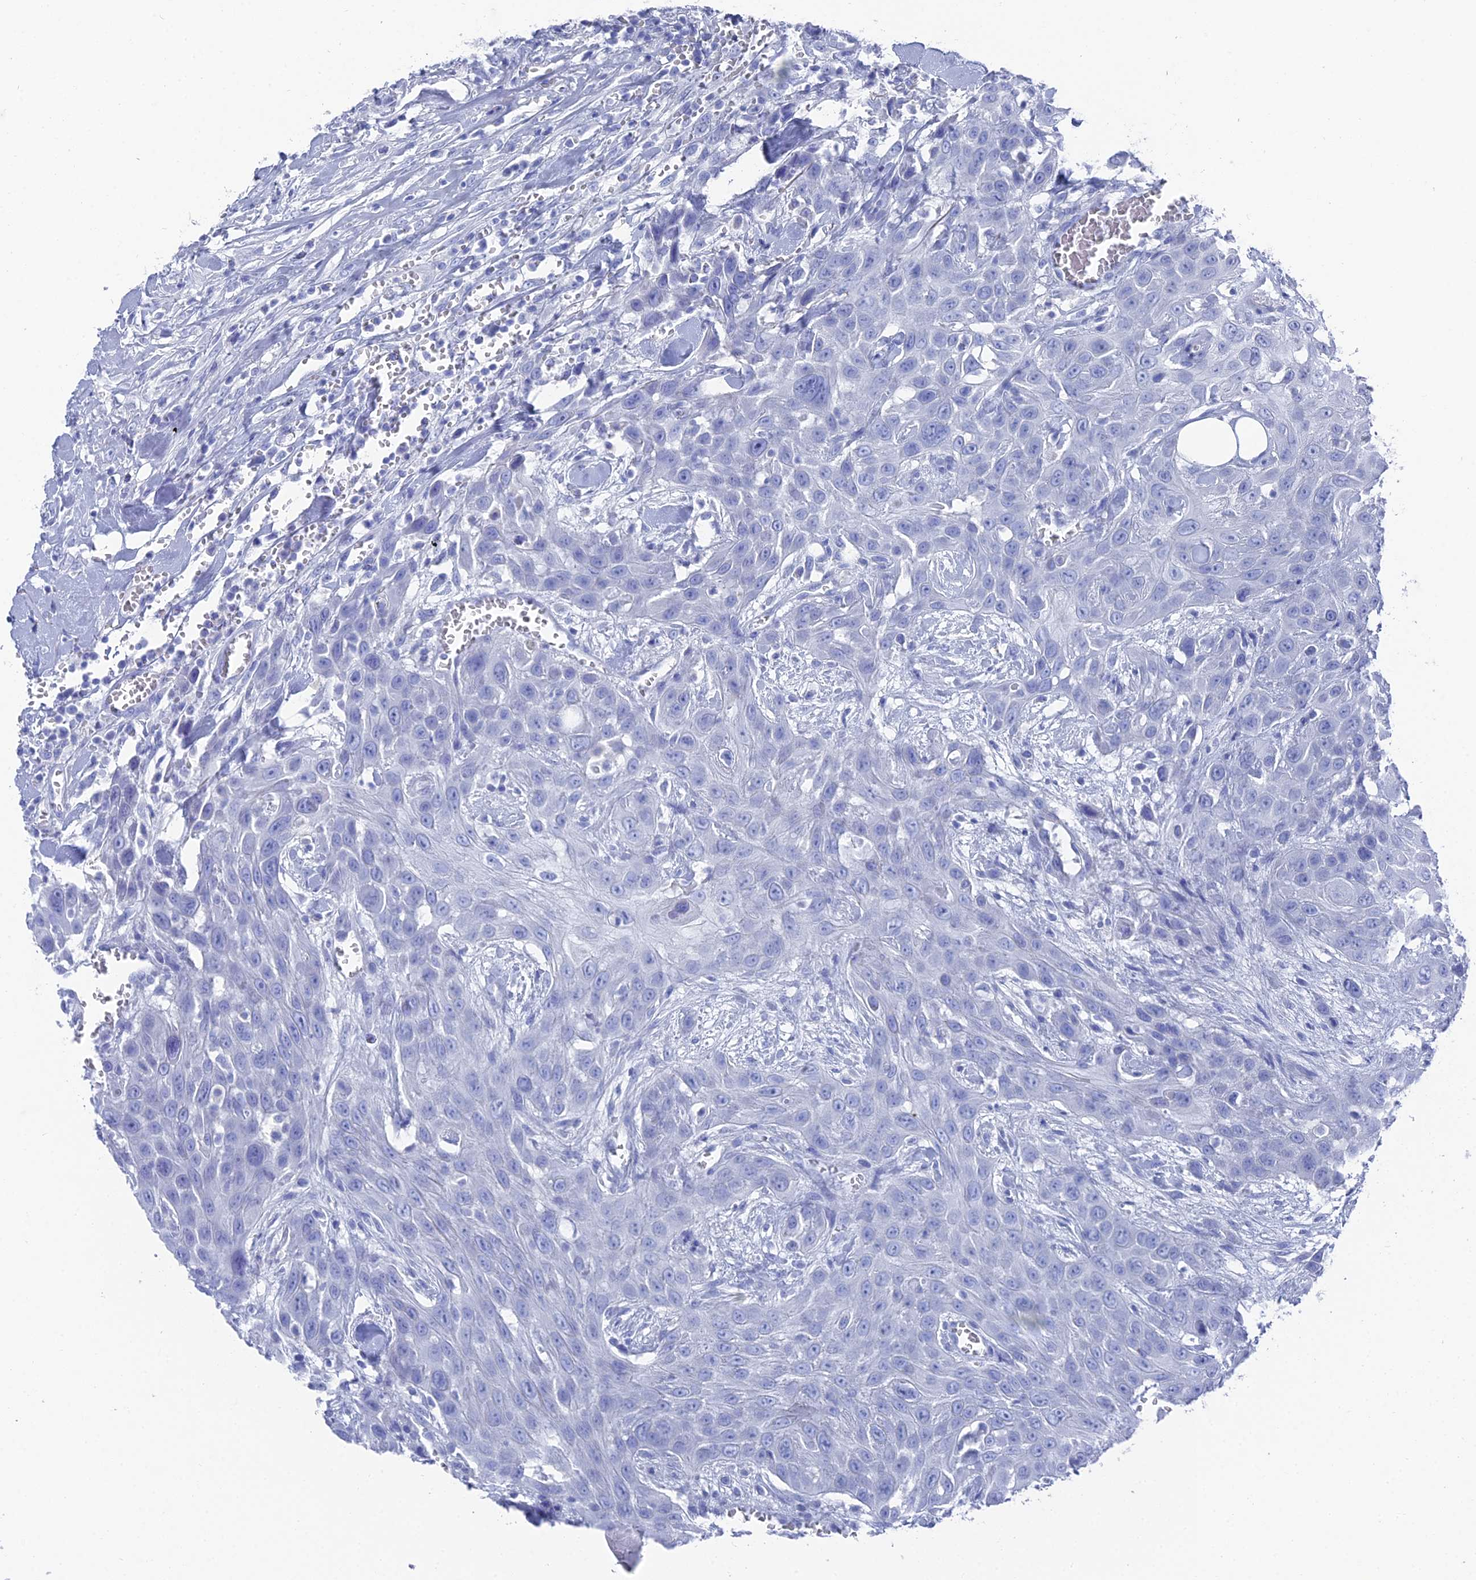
{"staining": {"intensity": "negative", "quantity": "none", "location": "none"}, "tissue": "head and neck cancer", "cell_type": "Tumor cells", "image_type": "cancer", "snomed": [{"axis": "morphology", "description": "Squamous cell carcinoma, NOS"}, {"axis": "topography", "description": "Head-Neck"}], "caption": "Immunohistochemistry (IHC) histopathology image of neoplastic tissue: human head and neck cancer (squamous cell carcinoma) stained with DAB exhibits no significant protein staining in tumor cells.", "gene": "ENPP3", "patient": {"sex": "male", "age": 81}}